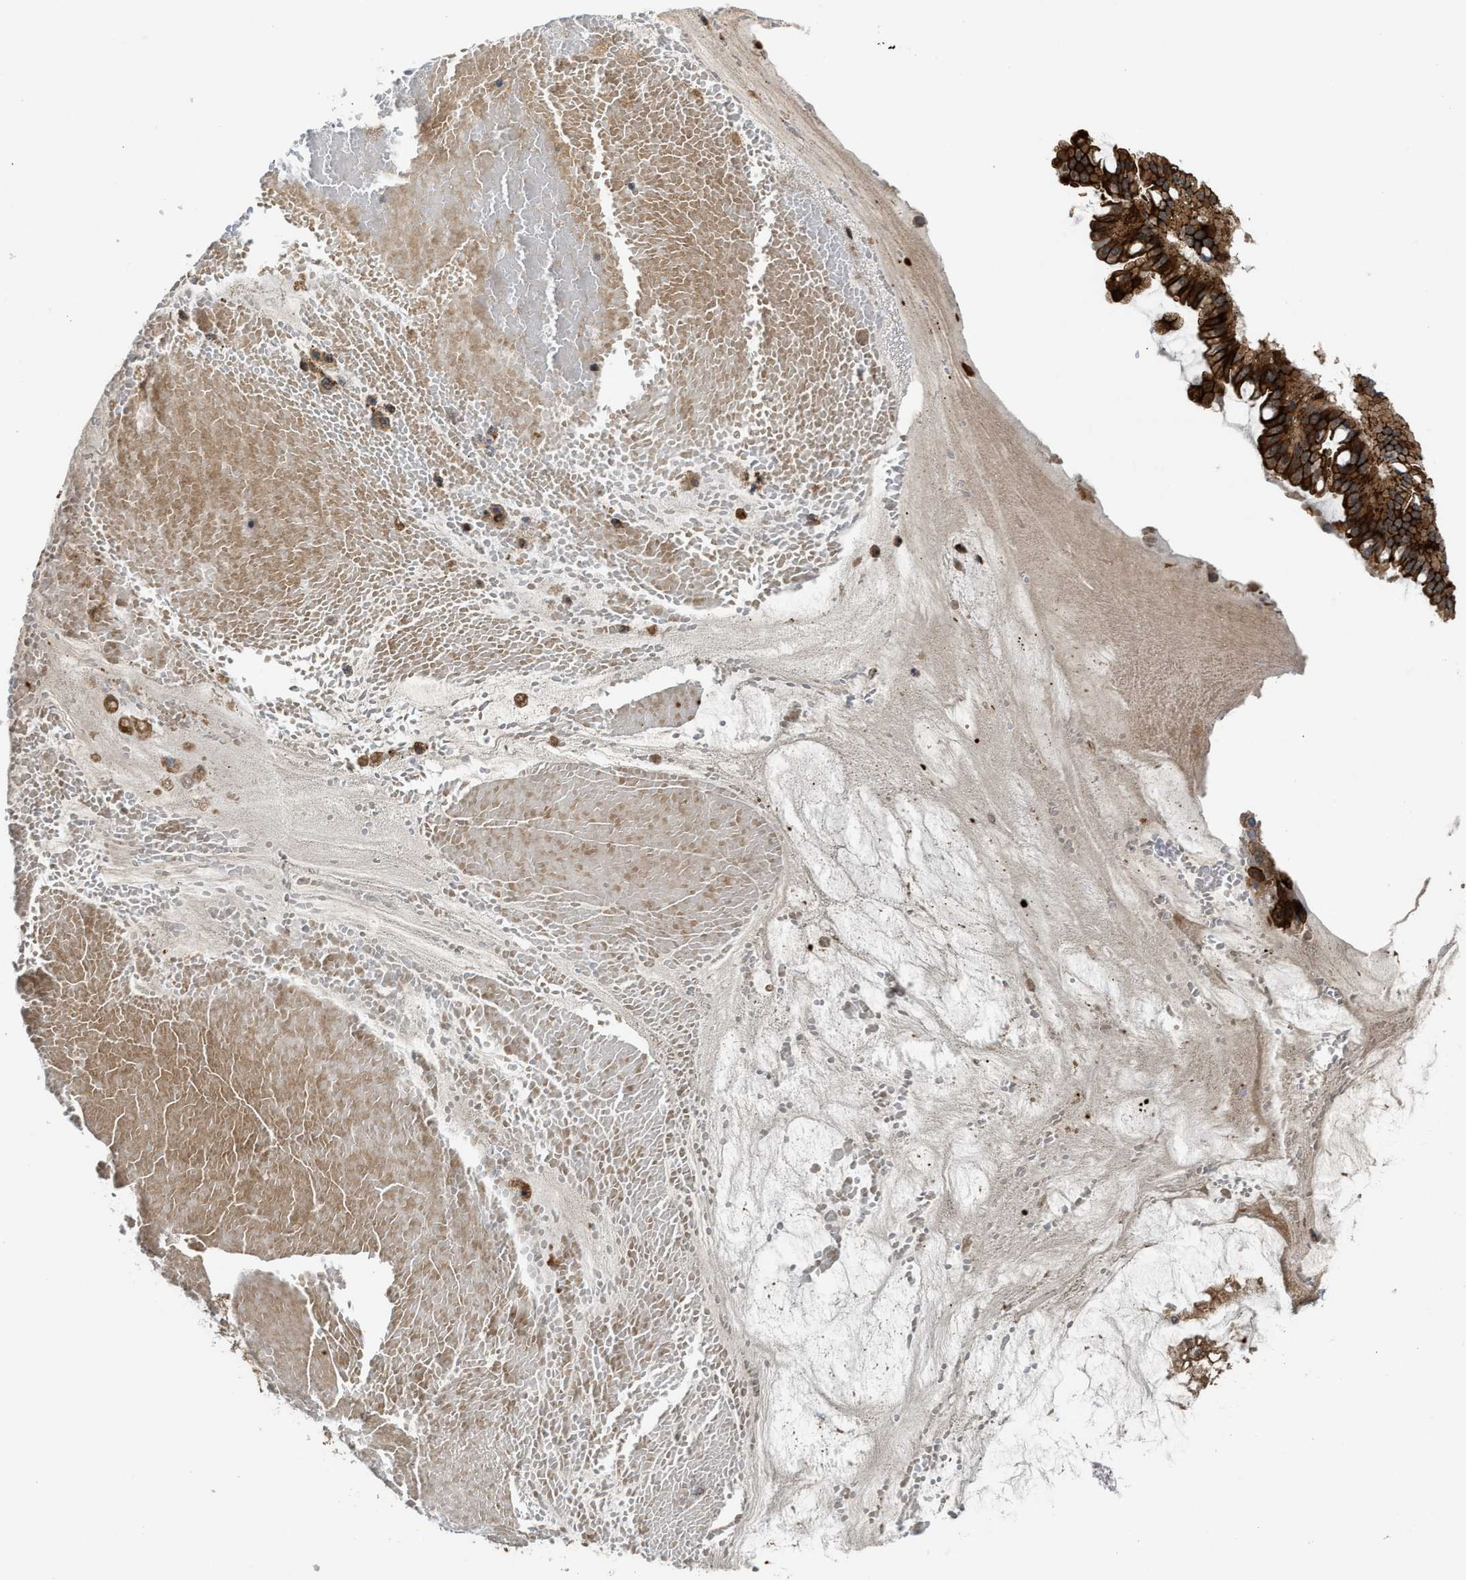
{"staining": {"intensity": "strong", "quantity": ">75%", "location": "cytoplasmic/membranous"}, "tissue": "ovarian cancer", "cell_type": "Tumor cells", "image_type": "cancer", "snomed": [{"axis": "morphology", "description": "Cystadenocarcinoma, mucinous, NOS"}, {"axis": "topography", "description": "Ovary"}], "caption": "Immunohistochemistry (DAB (3,3'-diaminobenzidine)) staining of ovarian cancer (mucinous cystadenocarcinoma) demonstrates strong cytoplasmic/membranous protein expression in about >75% of tumor cells.", "gene": "DPF2", "patient": {"sex": "female", "age": 73}}